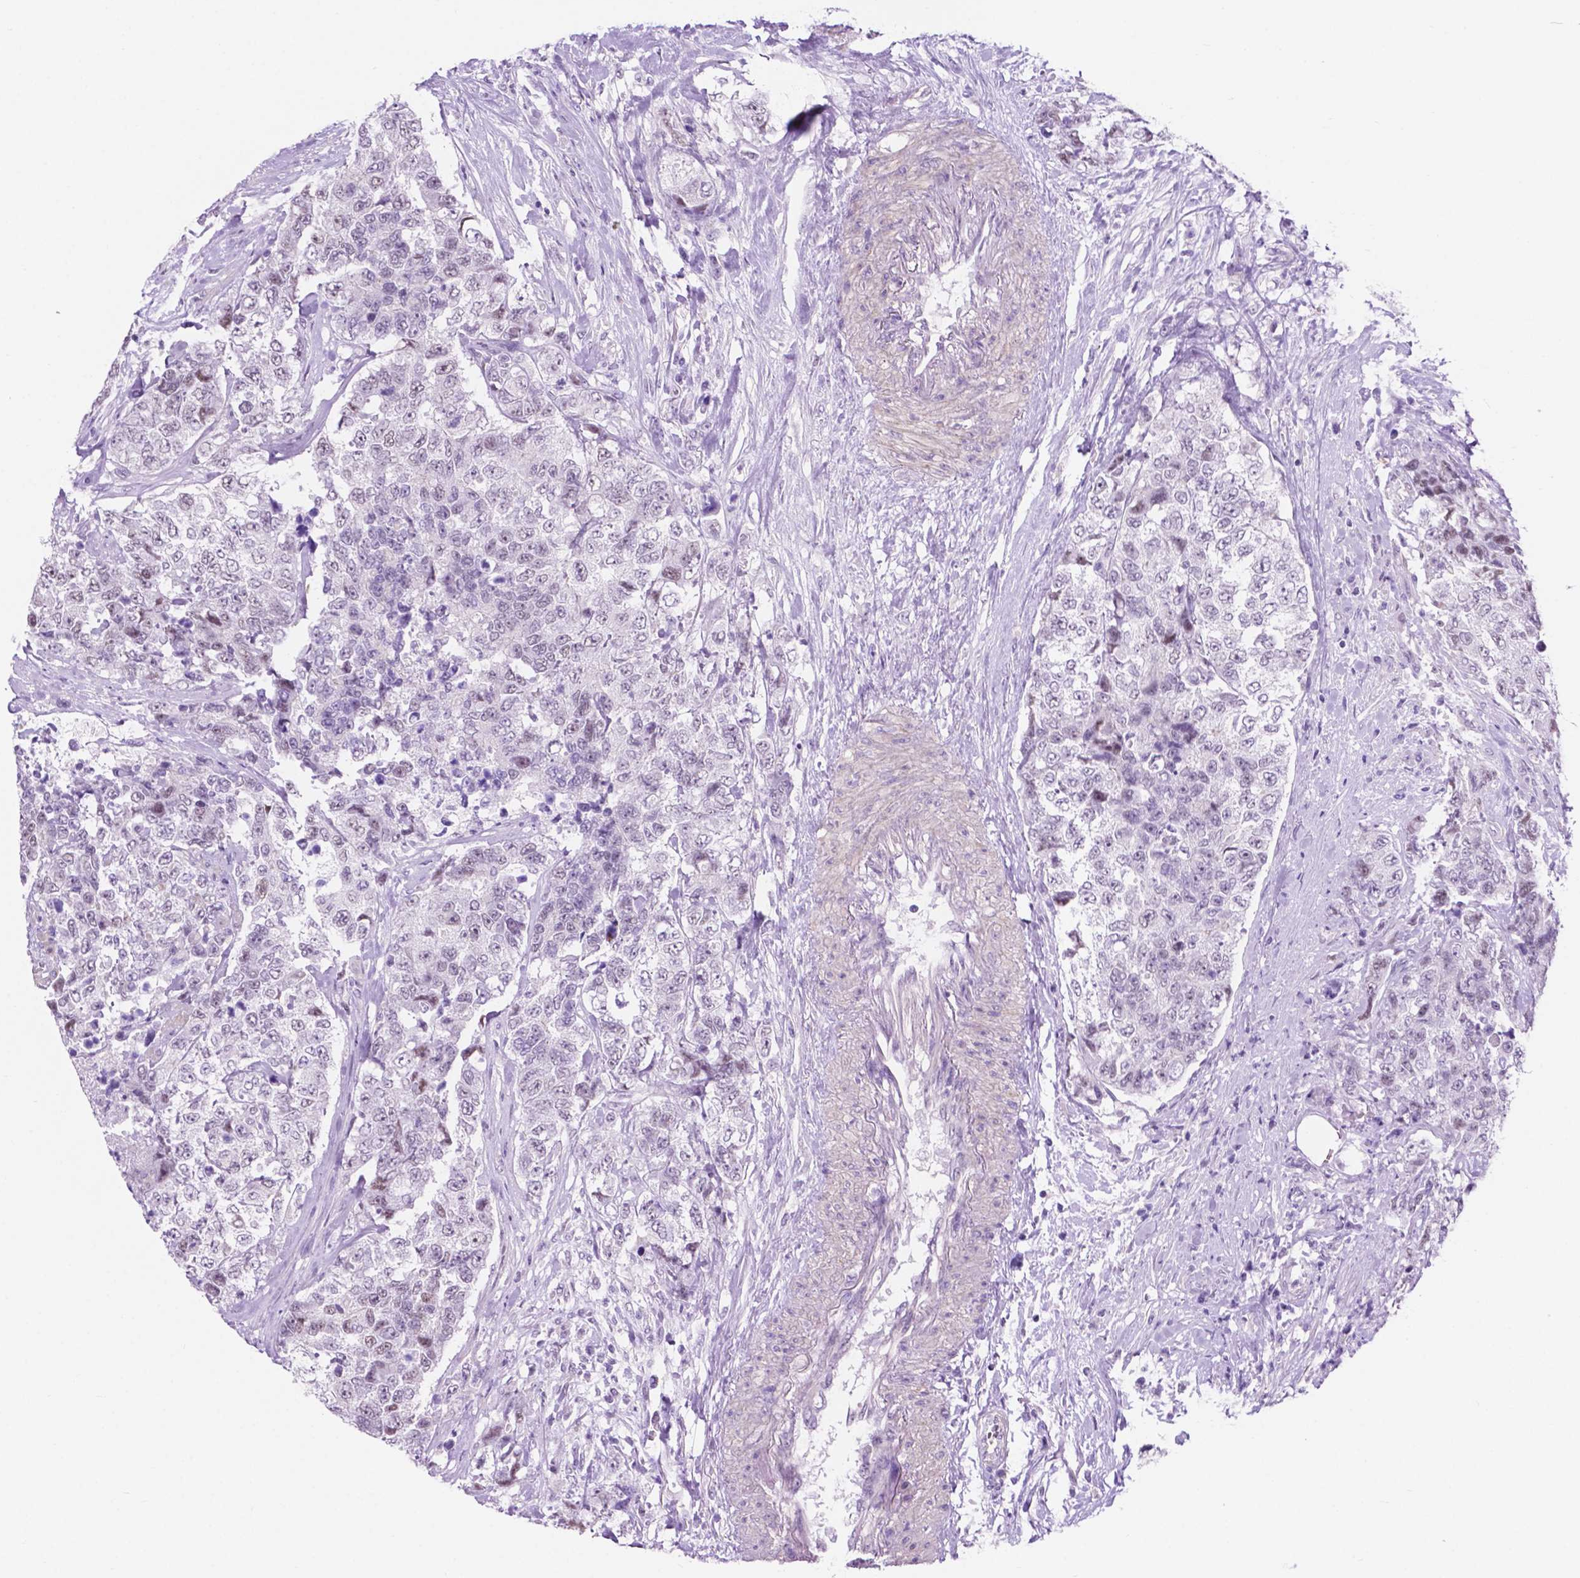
{"staining": {"intensity": "negative", "quantity": "none", "location": "none"}, "tissue": "urothelial cancer", "cell_type": "Tumor cells", "image_type": "cancer", "snomed": [{"axis": "morphology", "description": "Urothelial carcinoma, High grade"}, {"axis": "topography", "description": "Urinary bladder"}], "caption": "The IHC micrograph has no significant positivity in tumor cells of urothelial cancer tissue.", "gene": "ACY3", "patient": {"sex": "female", "age": 78}}